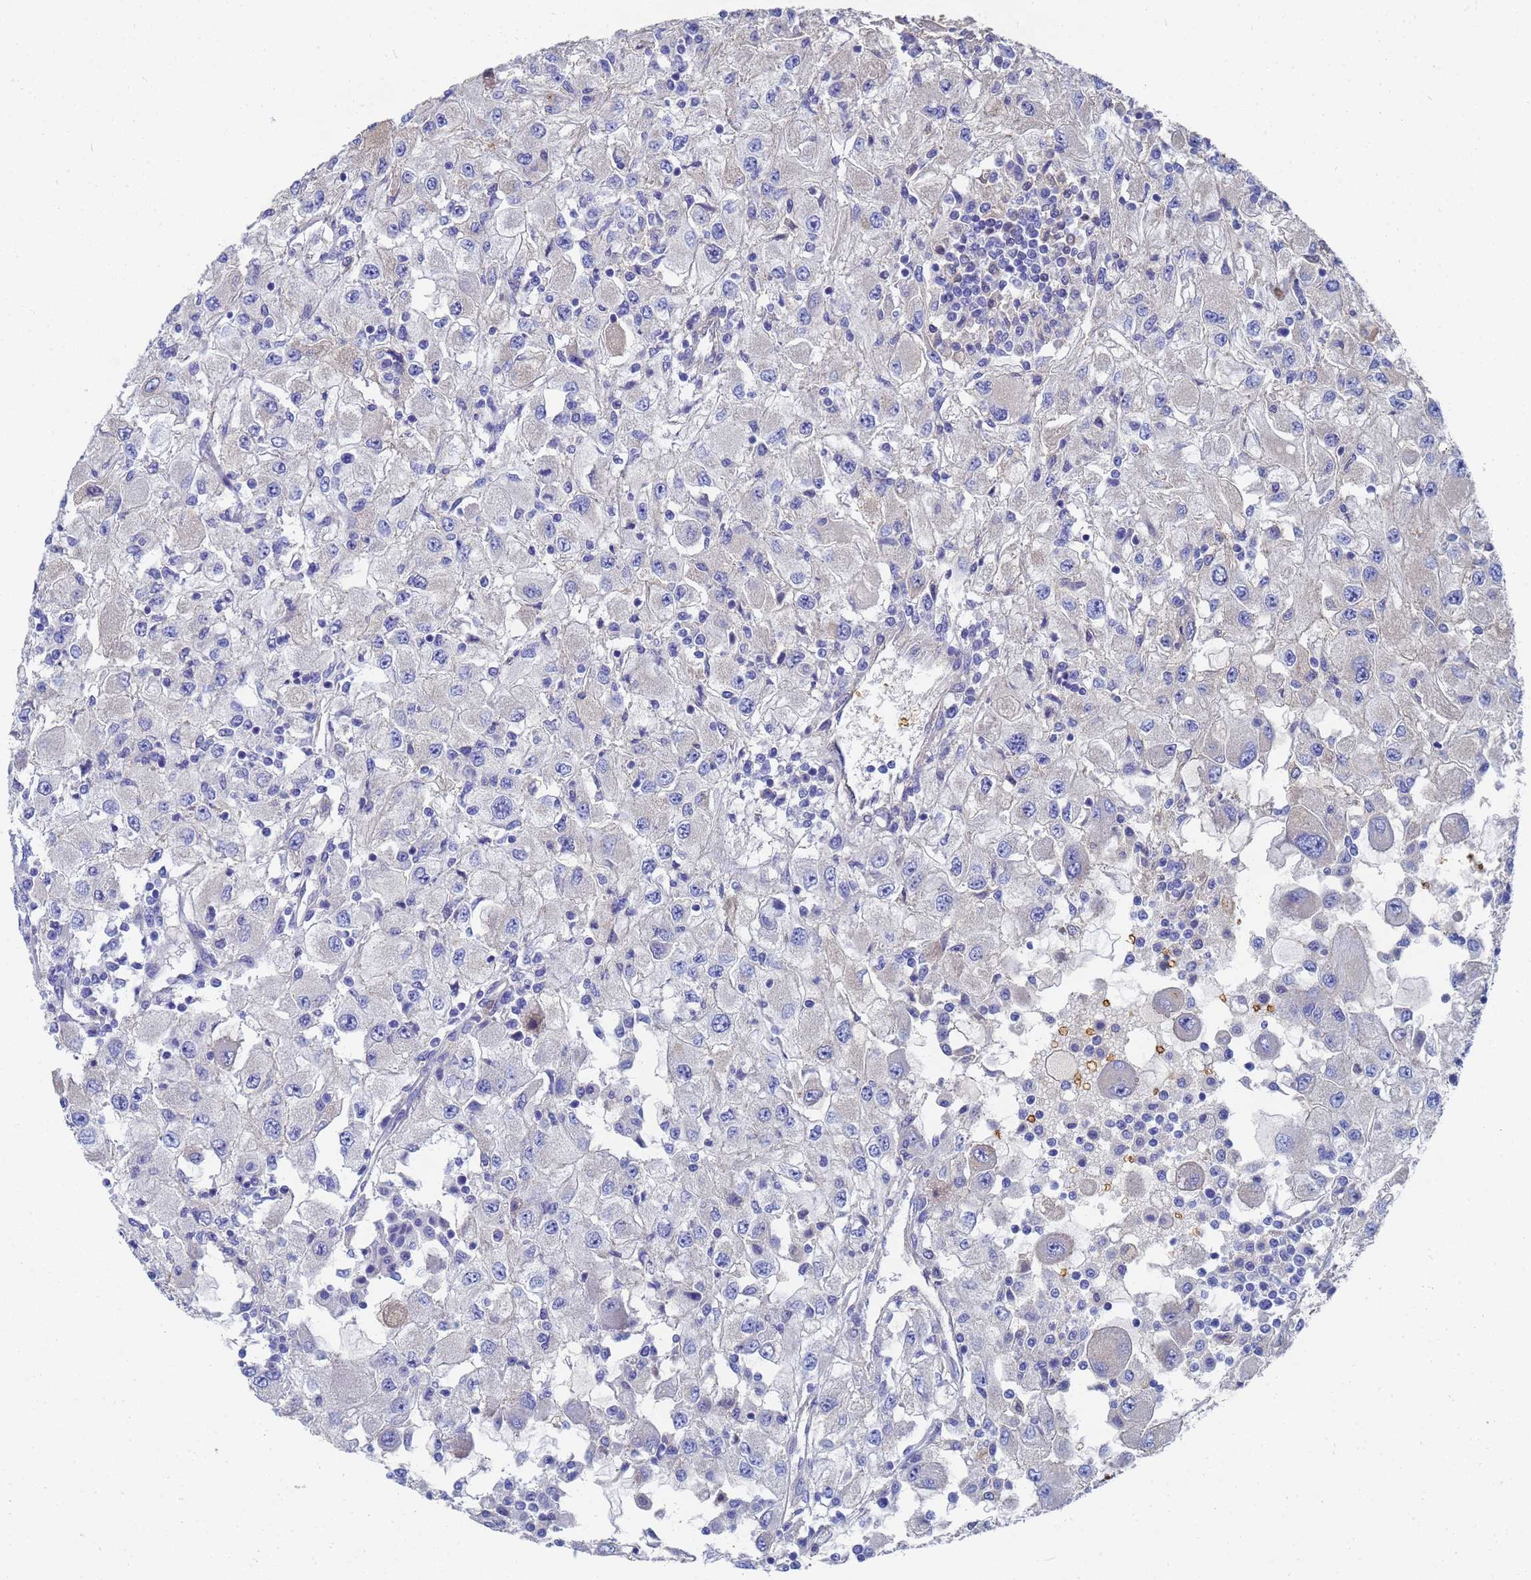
{"staining": {"intensity": "negative", "quantity": "none", "location": "none"}, "tissue": "renal cancer", "cell_type": "Tumor cells", "image_type": "cancer", "snomed": [{"axis": "morphology", "description": "Adenocarcinoma, NOS"}, {"axis": "topography", "description": "Kidney"}], "caption": "This is a photomicrograph of immunohistochemistry staining of adenocarcinoma (renal), which shows no expression in tumor cells. The staining is performed using DAB (3,3'-diaminobenzidine) brown chromogen with nuclei counter-stained in using hematoxylin.", "gene": "LBX2", "patient": {"sex": "female", "age": 67}}